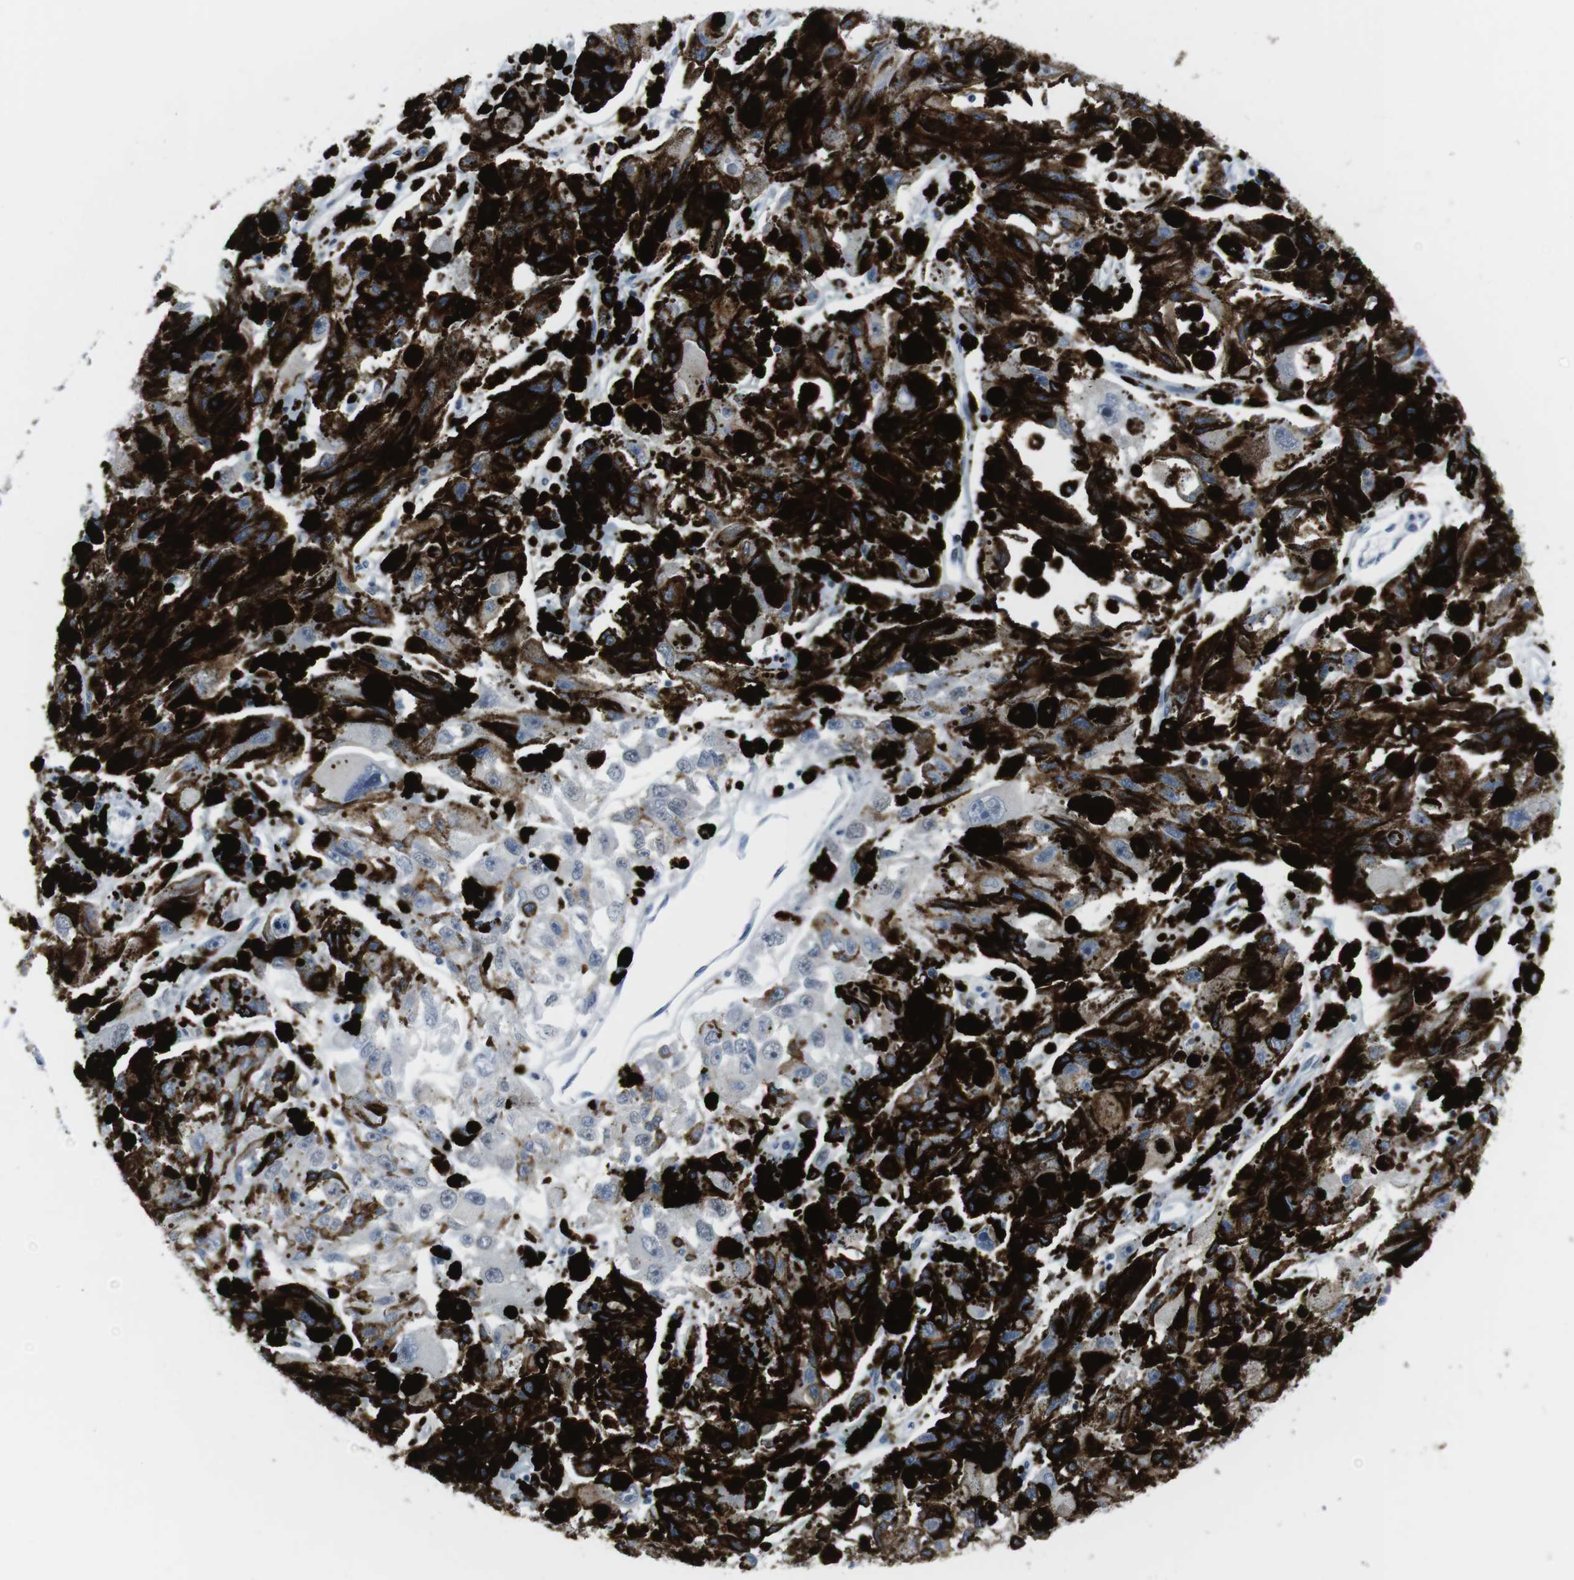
{"staining": {"intensity": "negative", "quantity": "none", "location": "none"}, "tissue": "melanoma", "cell_type": "Tumor cells", "image_type": "cancer", "snomed": [{"axis": "morphology", "description": "Malignant melanoma, NOS"}, {"axis": "topography", "description": "Skin"}], "caption": "IHC image of neoplastic tissue: melanoma stained with DAB (3,3'-diaminobenzidine) displays no significant protein positivity in tumor cells.", "gene": "CHAF1A", "patient": {"sex": "female", "age": 104}}